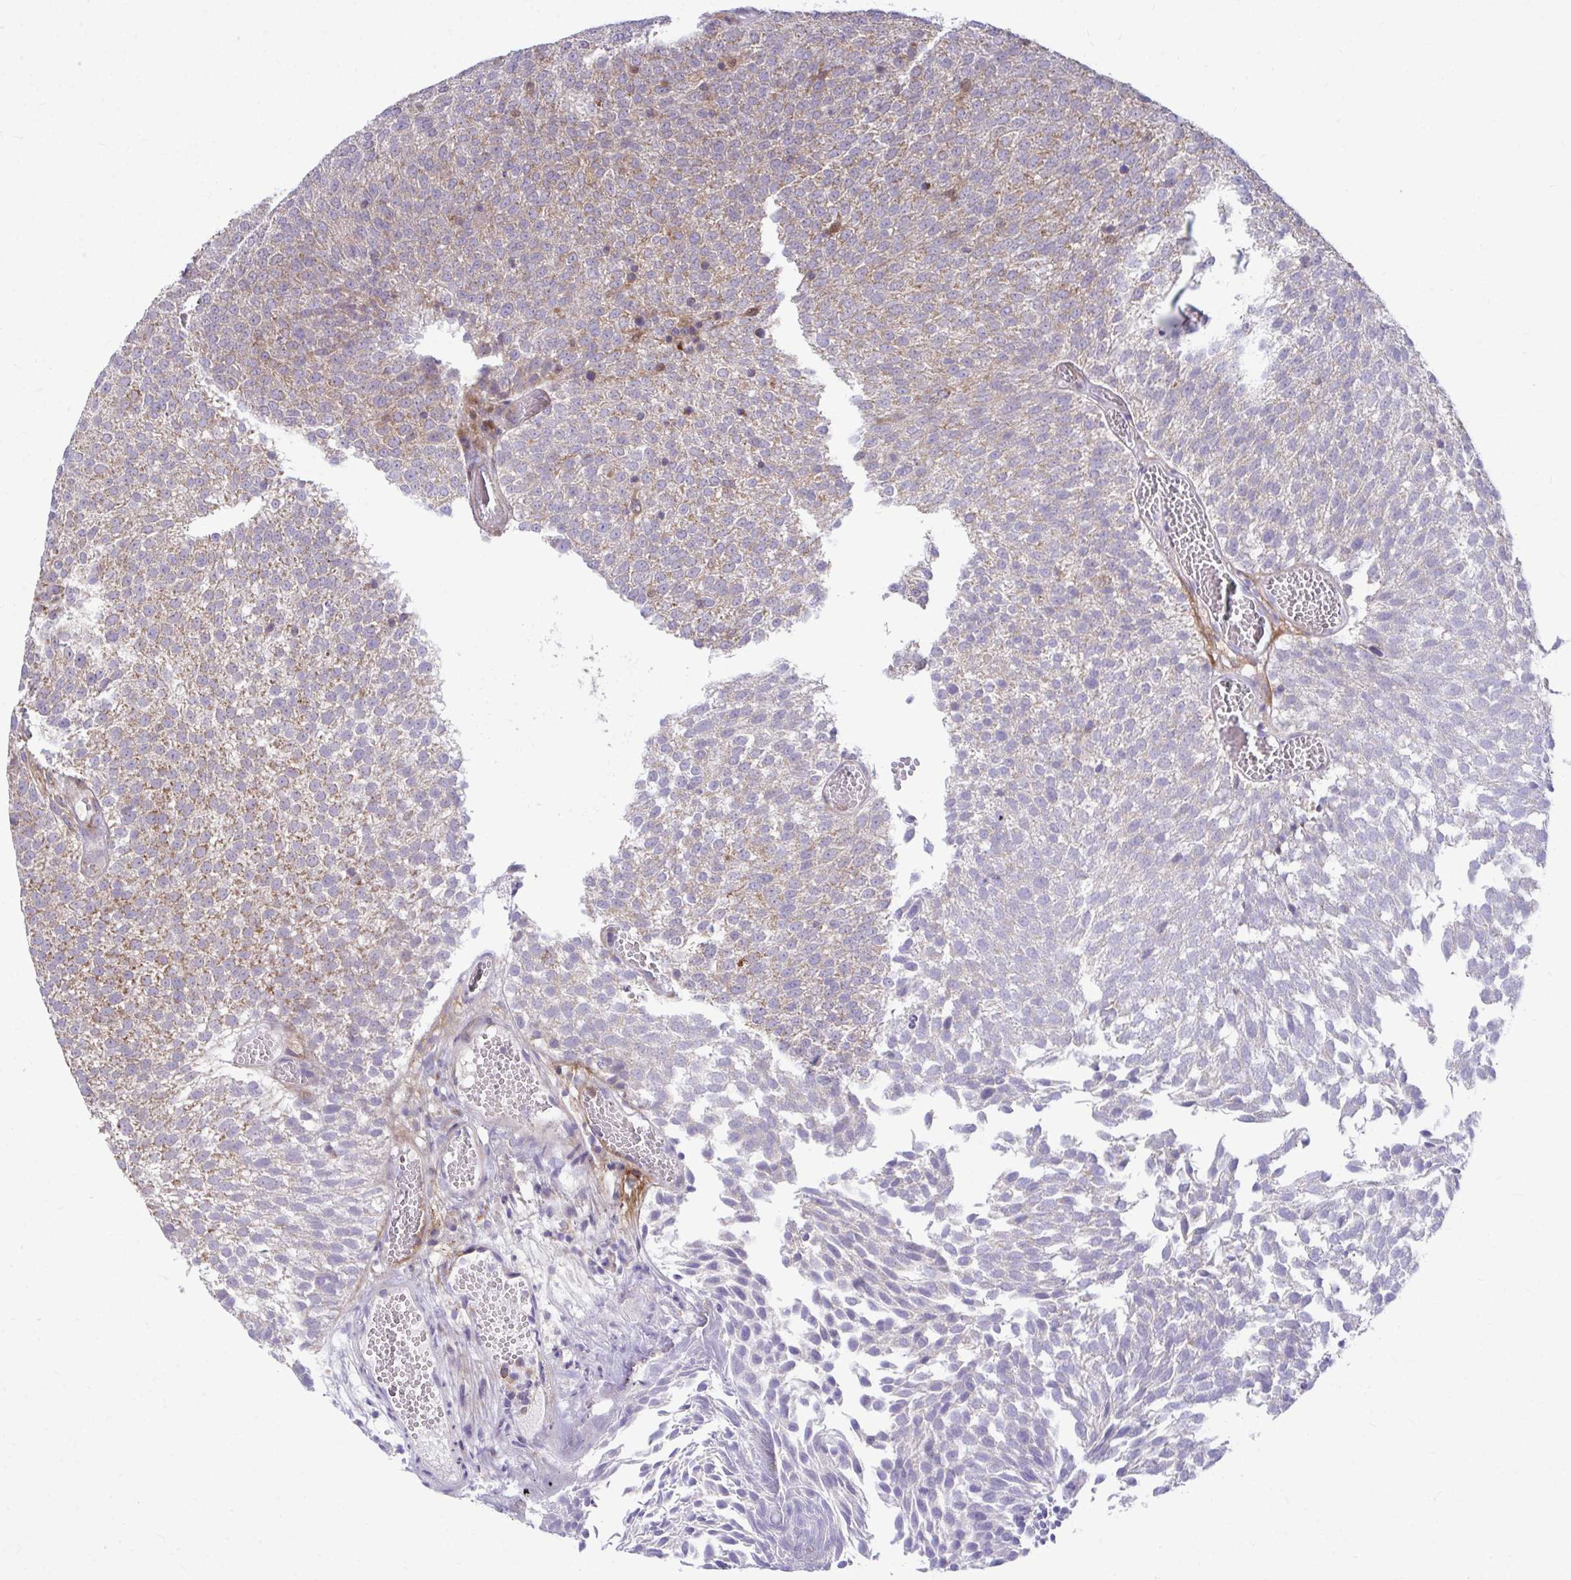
{"staining": {"intensity": "moderate", "quantity": "25%-75%", "location": "cytoplasmic/membranous"}, "tissue": "urothelial cancer", "cell_type": "Tumor cells", "image_type": "cancer", "snomed": [{"axis": "morphology", "description": "Urothelial carcinoma, Low grade"}, {"axis": "topography", "description": "Urinary bladder"}], "caption": "IHC (DAB) staining of low-grade urothelial carcinoma displays moderate cytoplasmic/membranous protein staining in approximately 25%-75% of tumor cells. The staining was performed using DAB, with brown indicating positive protein expression. Nuclei are stained blue with hematoxylin.", "gene": "C16orf54", "patient": {"sex": "female", "age": 79}}